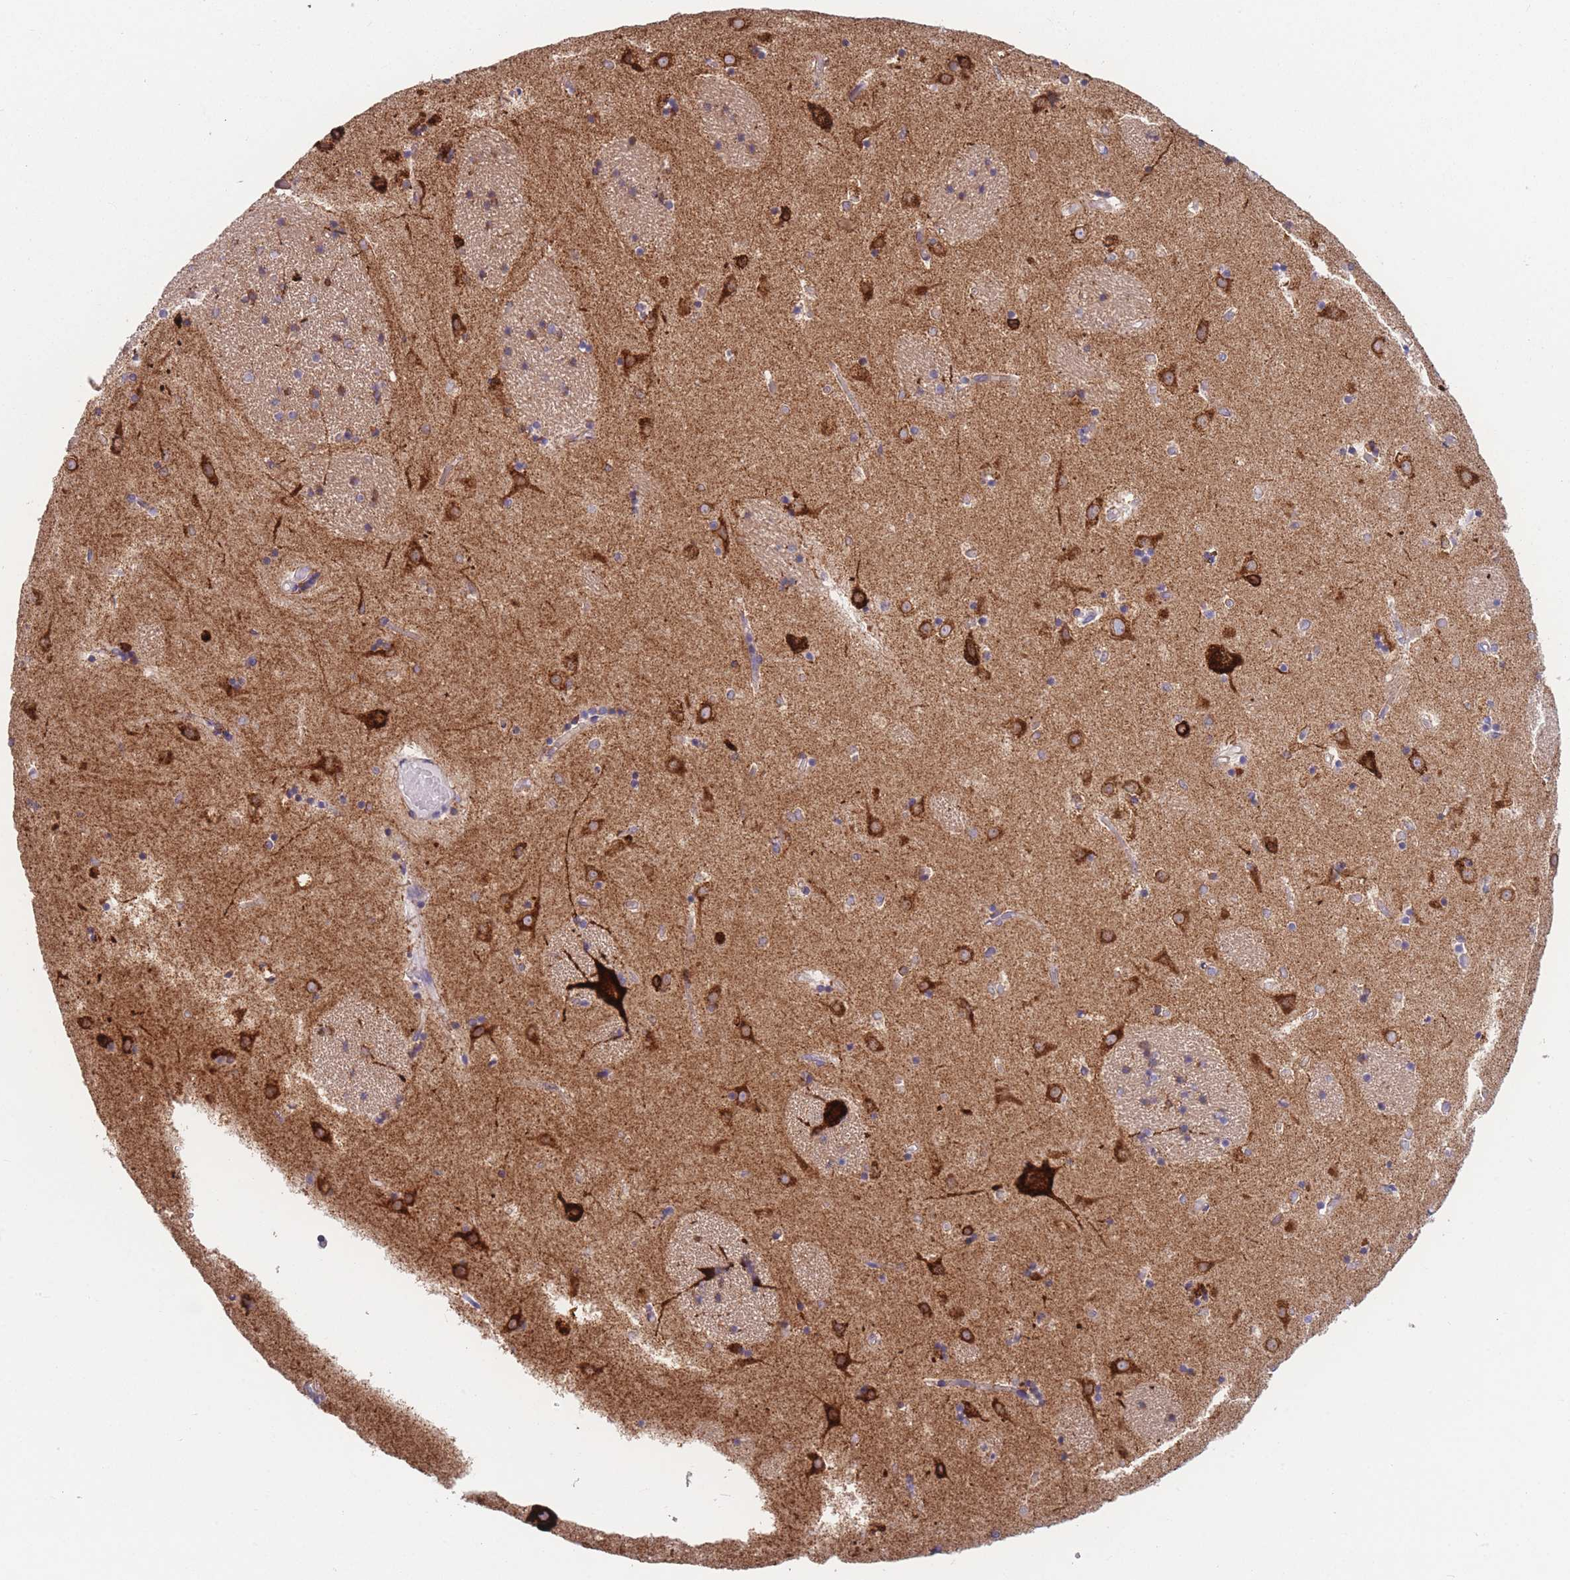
{"staining": {"intensity": "strong", "quantity": "<25%", "location": "cytoplasmic/membranous"}, "tissue": "caudate", "cell_type": "Glial cells", "image_type": "normal", "snomed": [{"axis": "morphology", "description": "Normal tissue, NOS"}, {"axis": "topography", "description": "Lateral ventricle wall"}], "caption": "DAB immunohistochemical staining of benign caudate shows strong cytoplasmic/membranous protein staining in about <25% of glial cells.", "gene": "AK9", "patient": {"sex": "female", "age": 52}}